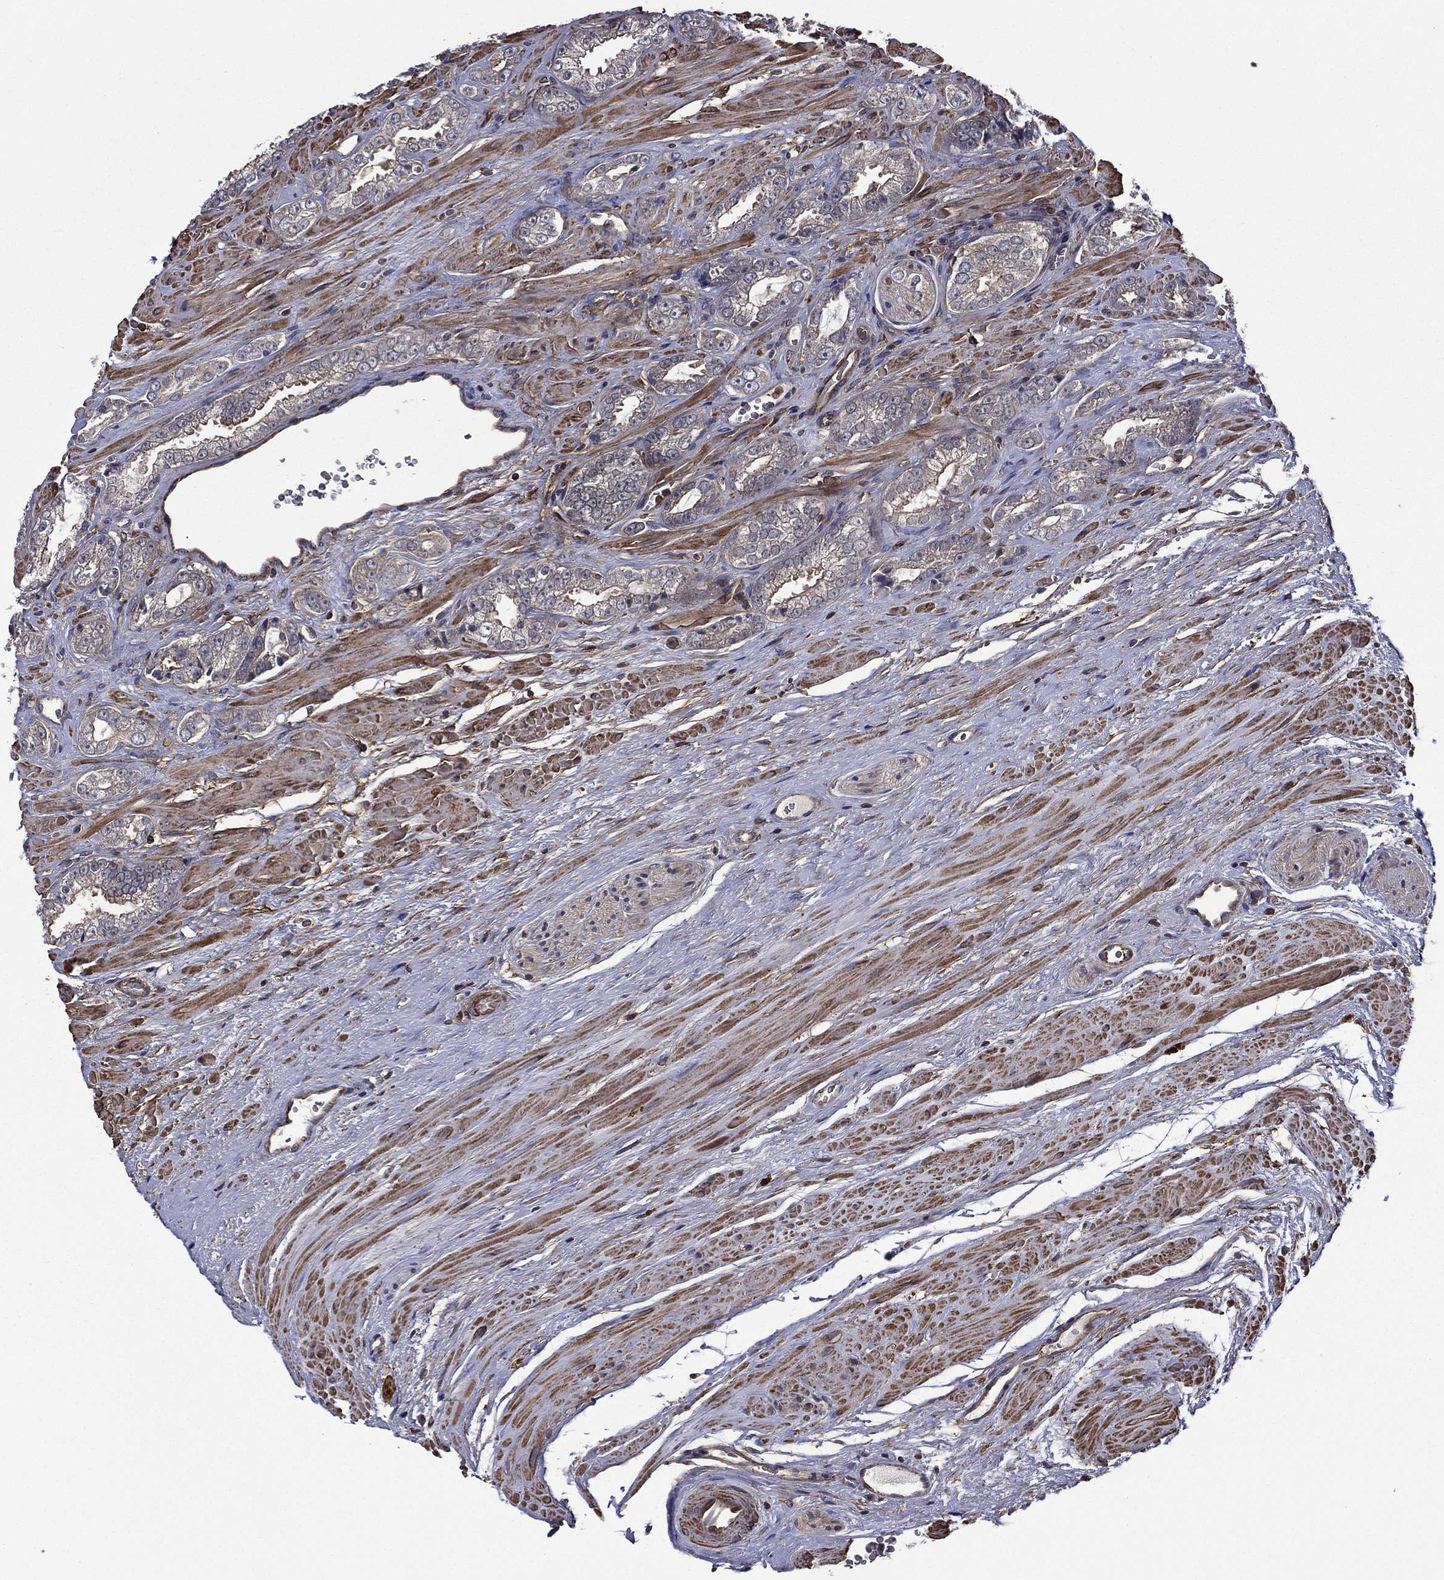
{"staining": {"intensity": "negative", "quantity": "none", "location": "none"}, "tissue": "prostate cancer", "cell_type": "Tumor cells", "image_type": "cancer", "snomed": [{"axis": "morphology", "description": "Adenocarcinoma, NOS"}, {"axis": "topography", "description": "Prostate"}], "caption": "There is no significant staining in tumor cells of prostate adenocarcinoma. (DAB immunohistochemistry (IHC) visualized using brightfield microscopy, high magnification).", "gene": "PLPP3", "patient": {"sex": "male", "age": 67}}